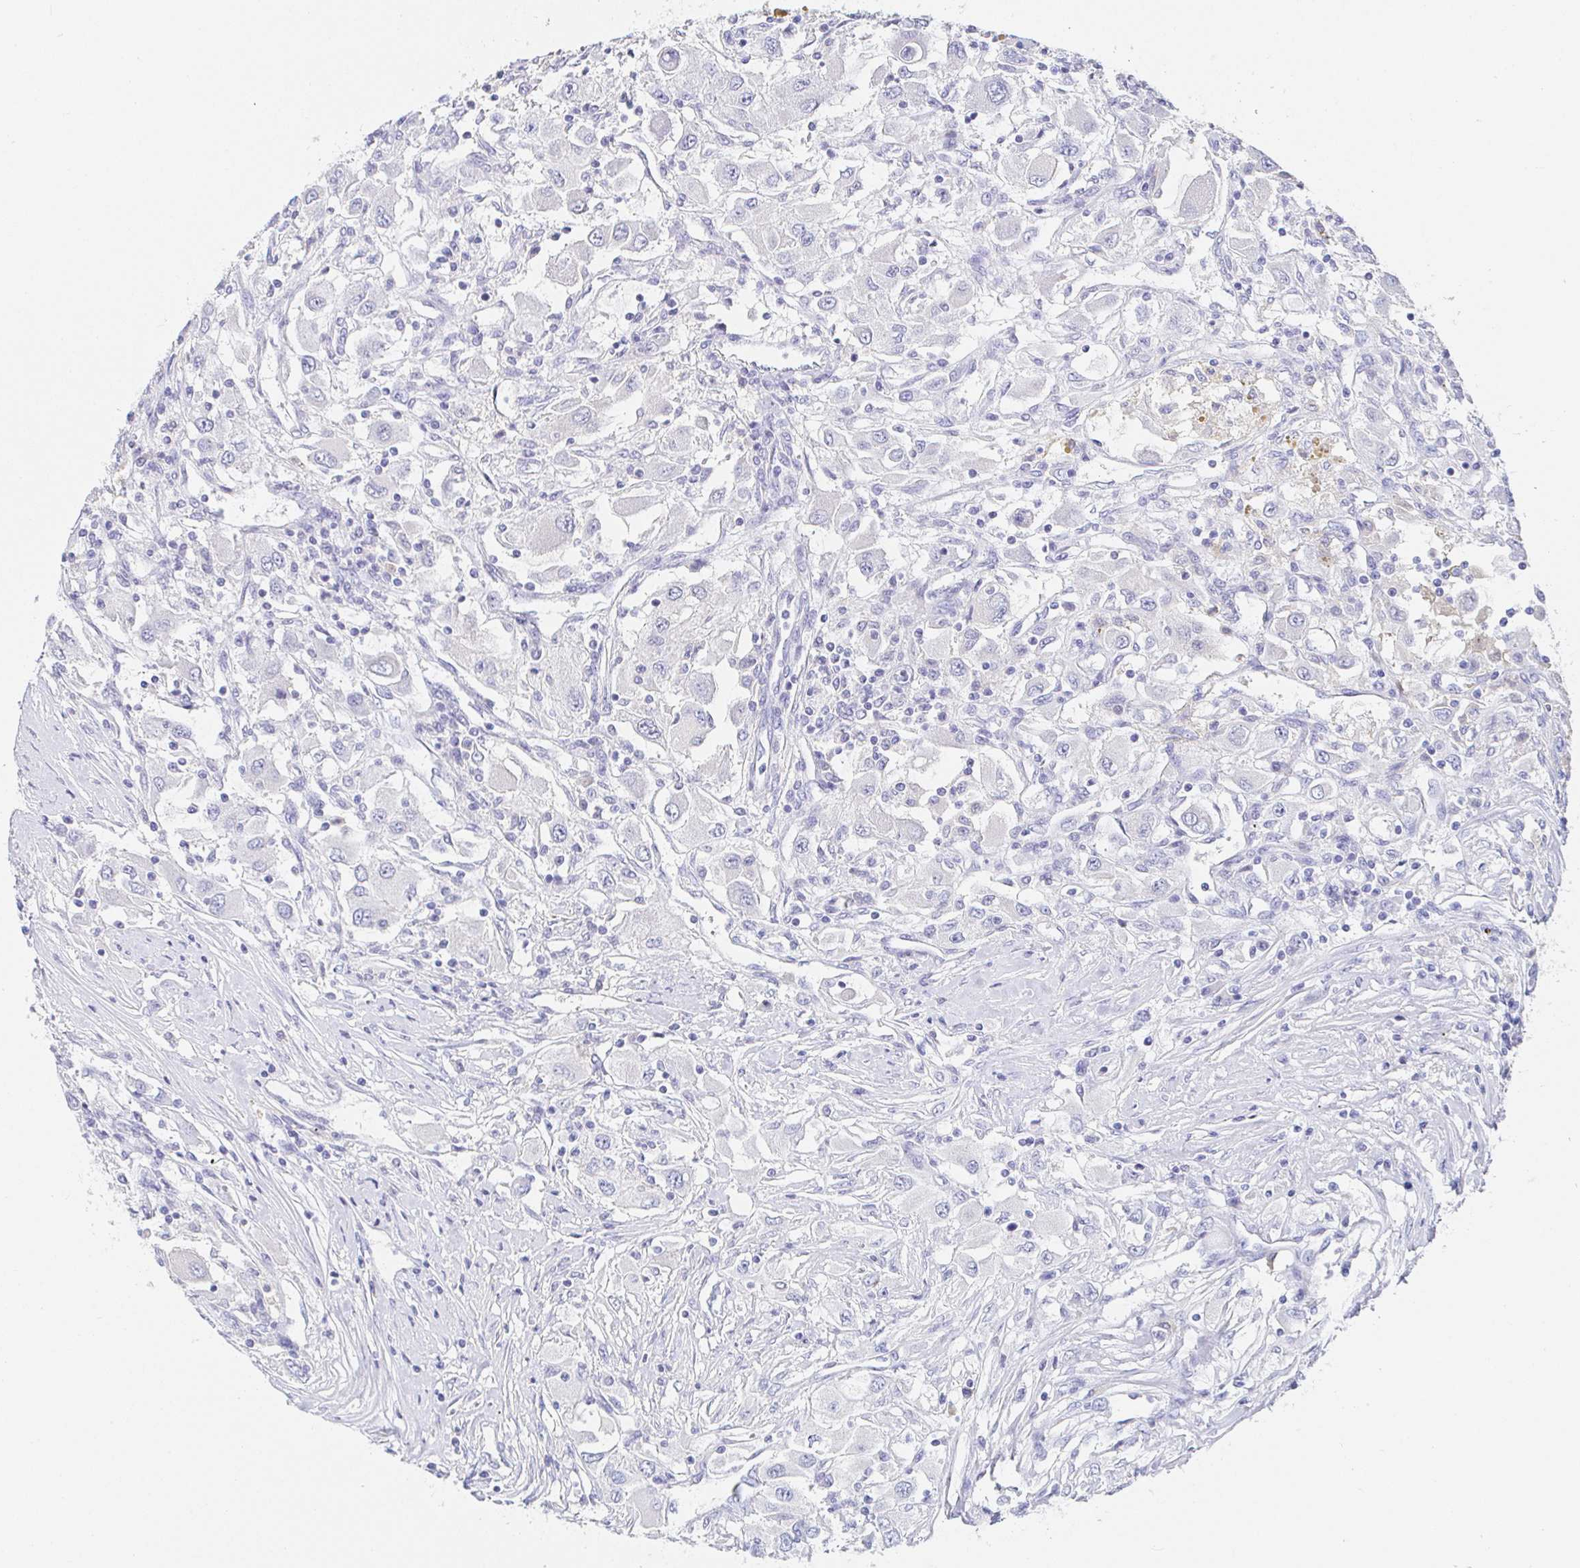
{"staining": {"intensity": "negative", "quantity": "none", "location": "none"}, "tissue": "renal cancer", "cell_type": "Tumor cells", "image_type": "cancer", "snomed": [{"axis": "morphology", "description": "Adenocarcinoma, NOS"}, {"axis": "topography", "description": "Kidney"}], "caption": "This is a image of immunohistochemistry (IHC) staining of renal cancer, which shows no staining in tumor cells.", "gene": "PDE6B", "patient": {"sex": "female", "age": 67}}